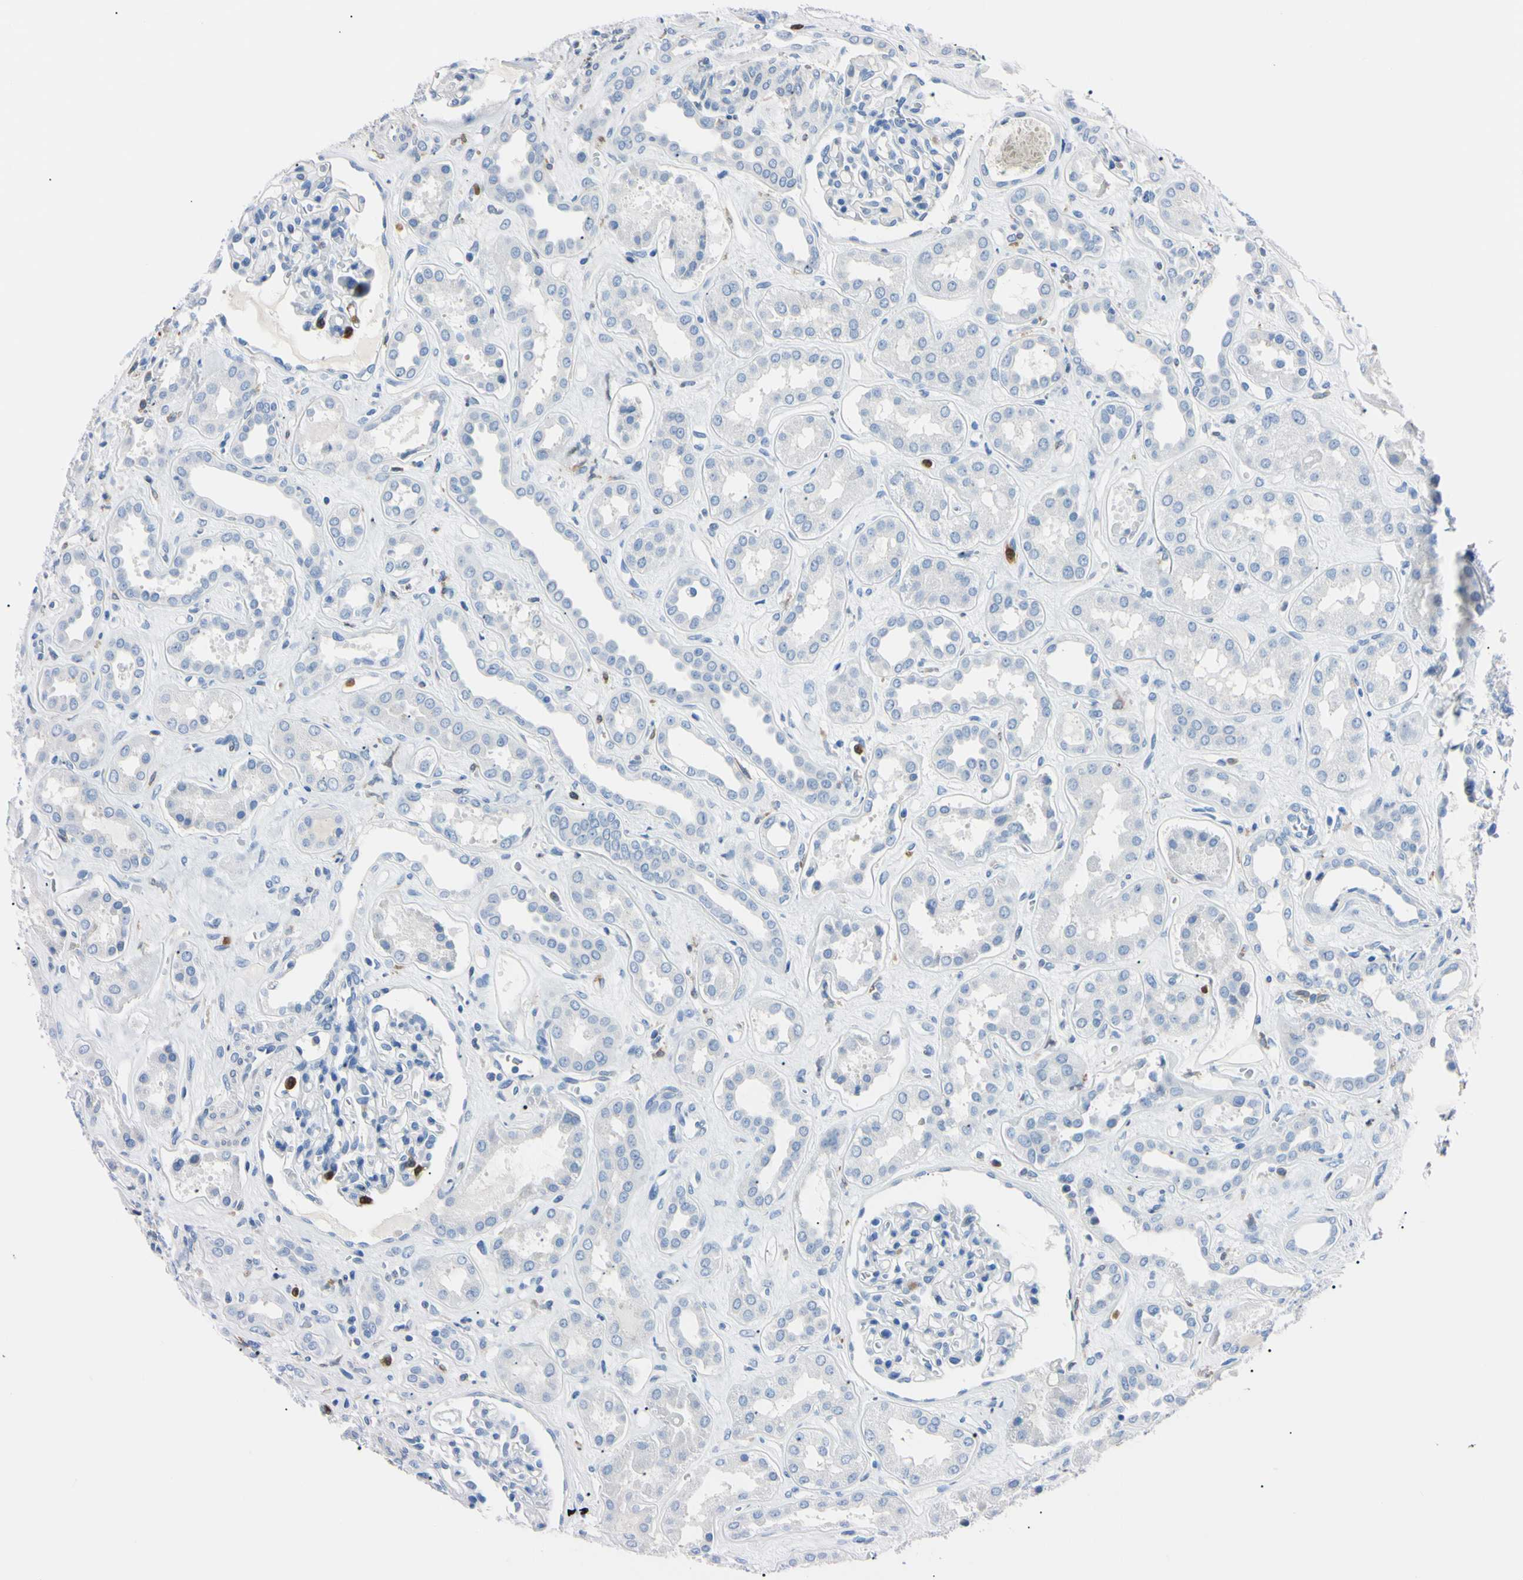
{"staining": {"intensity": "negative", "quantity": "none", "location": "none"}, "tissue": "kidney", "cell_type": "Cells in glomeruli", "image_type": "normal", "snomed": [{"axis": "morphology", "description": "Normal tissue, NOS"}, {"axis": "topography", "description": "Kidney"}], "caption": "IHC image of normal human kidney stained for a protein (brown), which displays no staining in cells in glomeruli.", "gene": "NCF4", "patient": {"sex": "male", "age": 59}}